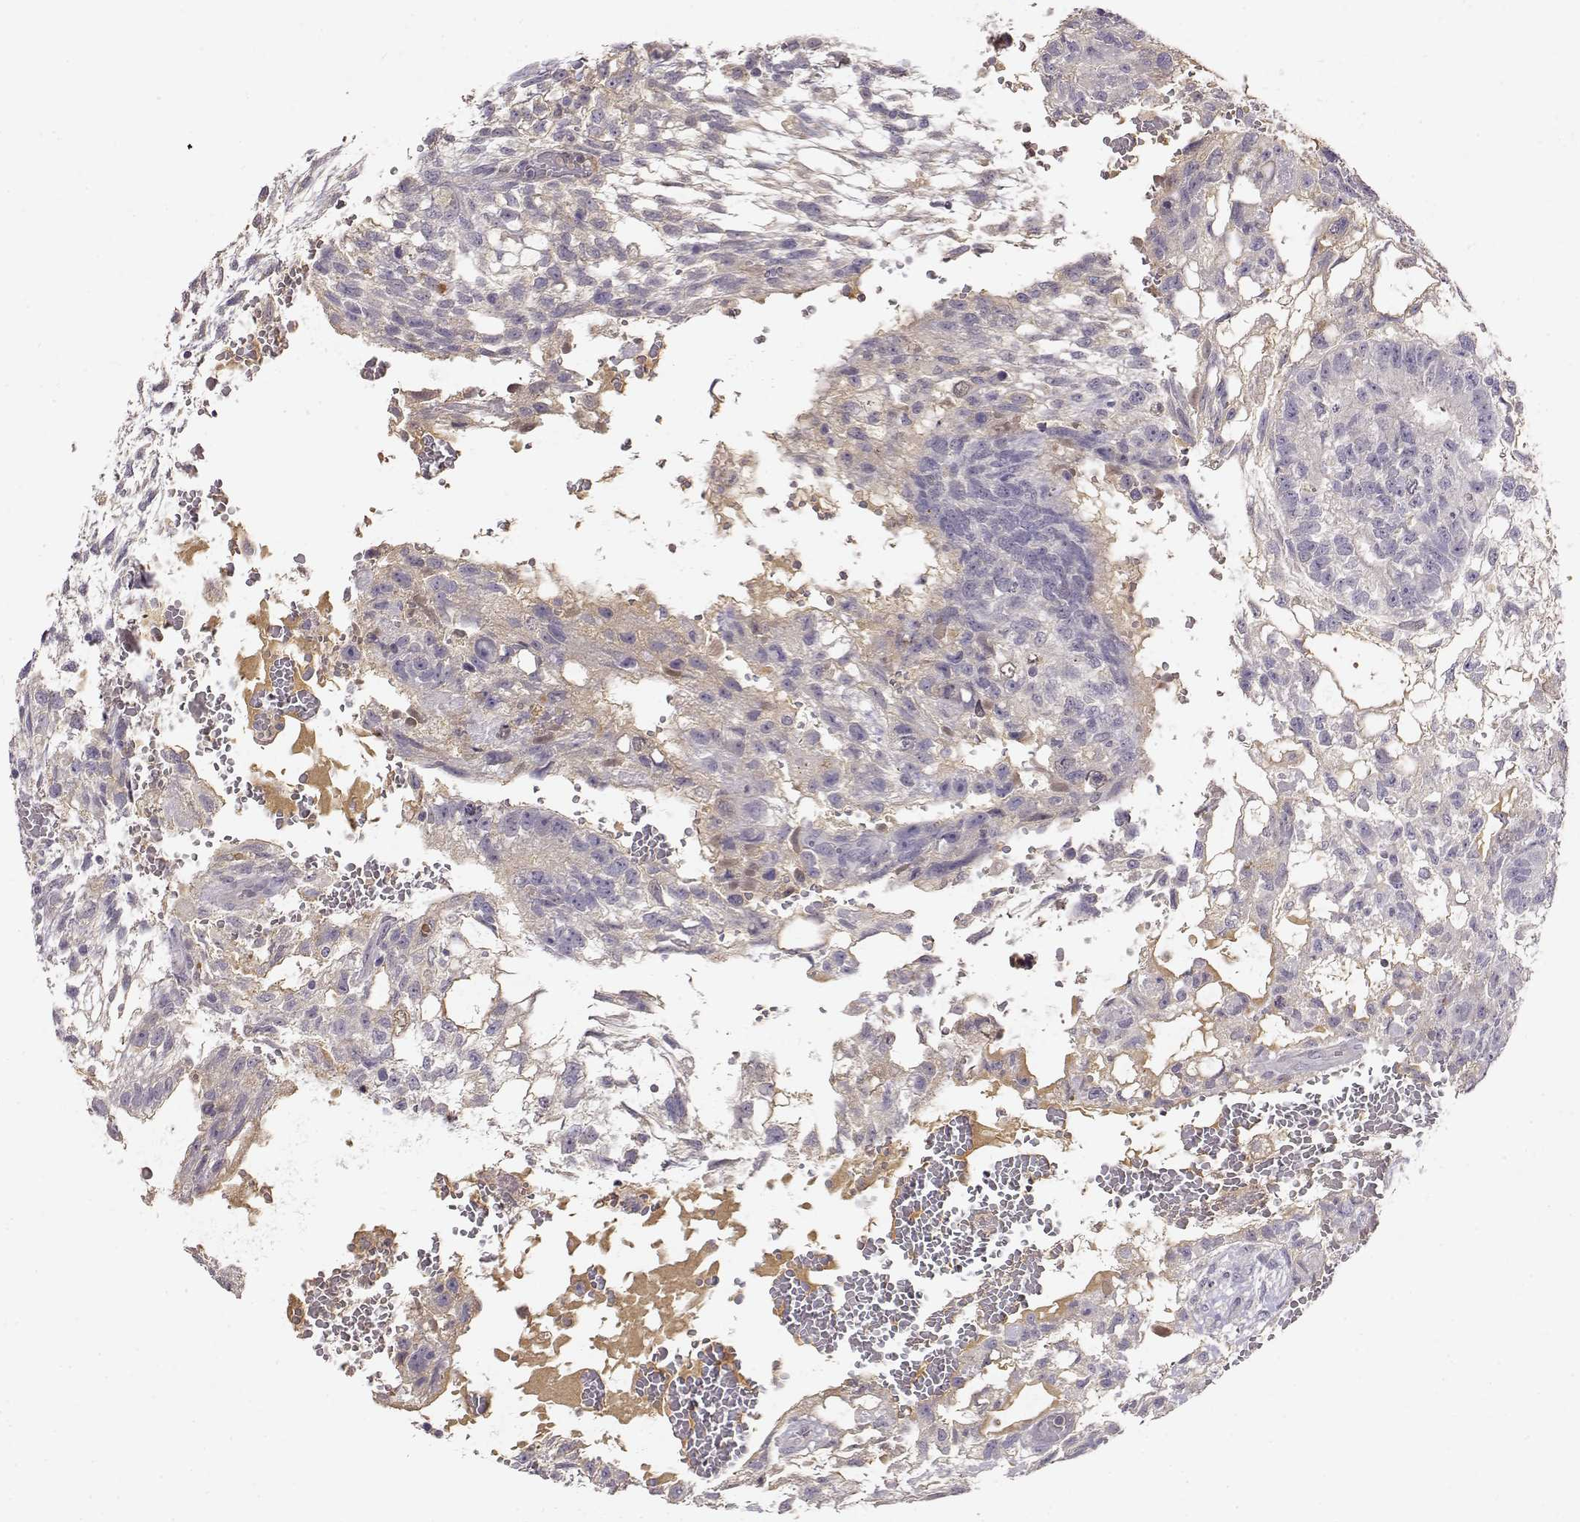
{"staining": {"intensity": "weak", "quantity": "<25%", "location": "cytoplasmic/membranous"}, "tissue": "testis cancer", "cell_type": "Tumor cells", "image_type": "cancer", "snomed": [{"axis": "morphology", "description": "Carcinoma, Embryonal, NOS"}, {"axis": "topography", "description": "Testis"}], "caption": "There is no significant positivity in tumor cells of testis cancer. Nuclei are stained in blue.", "gene": "TACR1", "patient": {"sex": "male", "age": 32}}